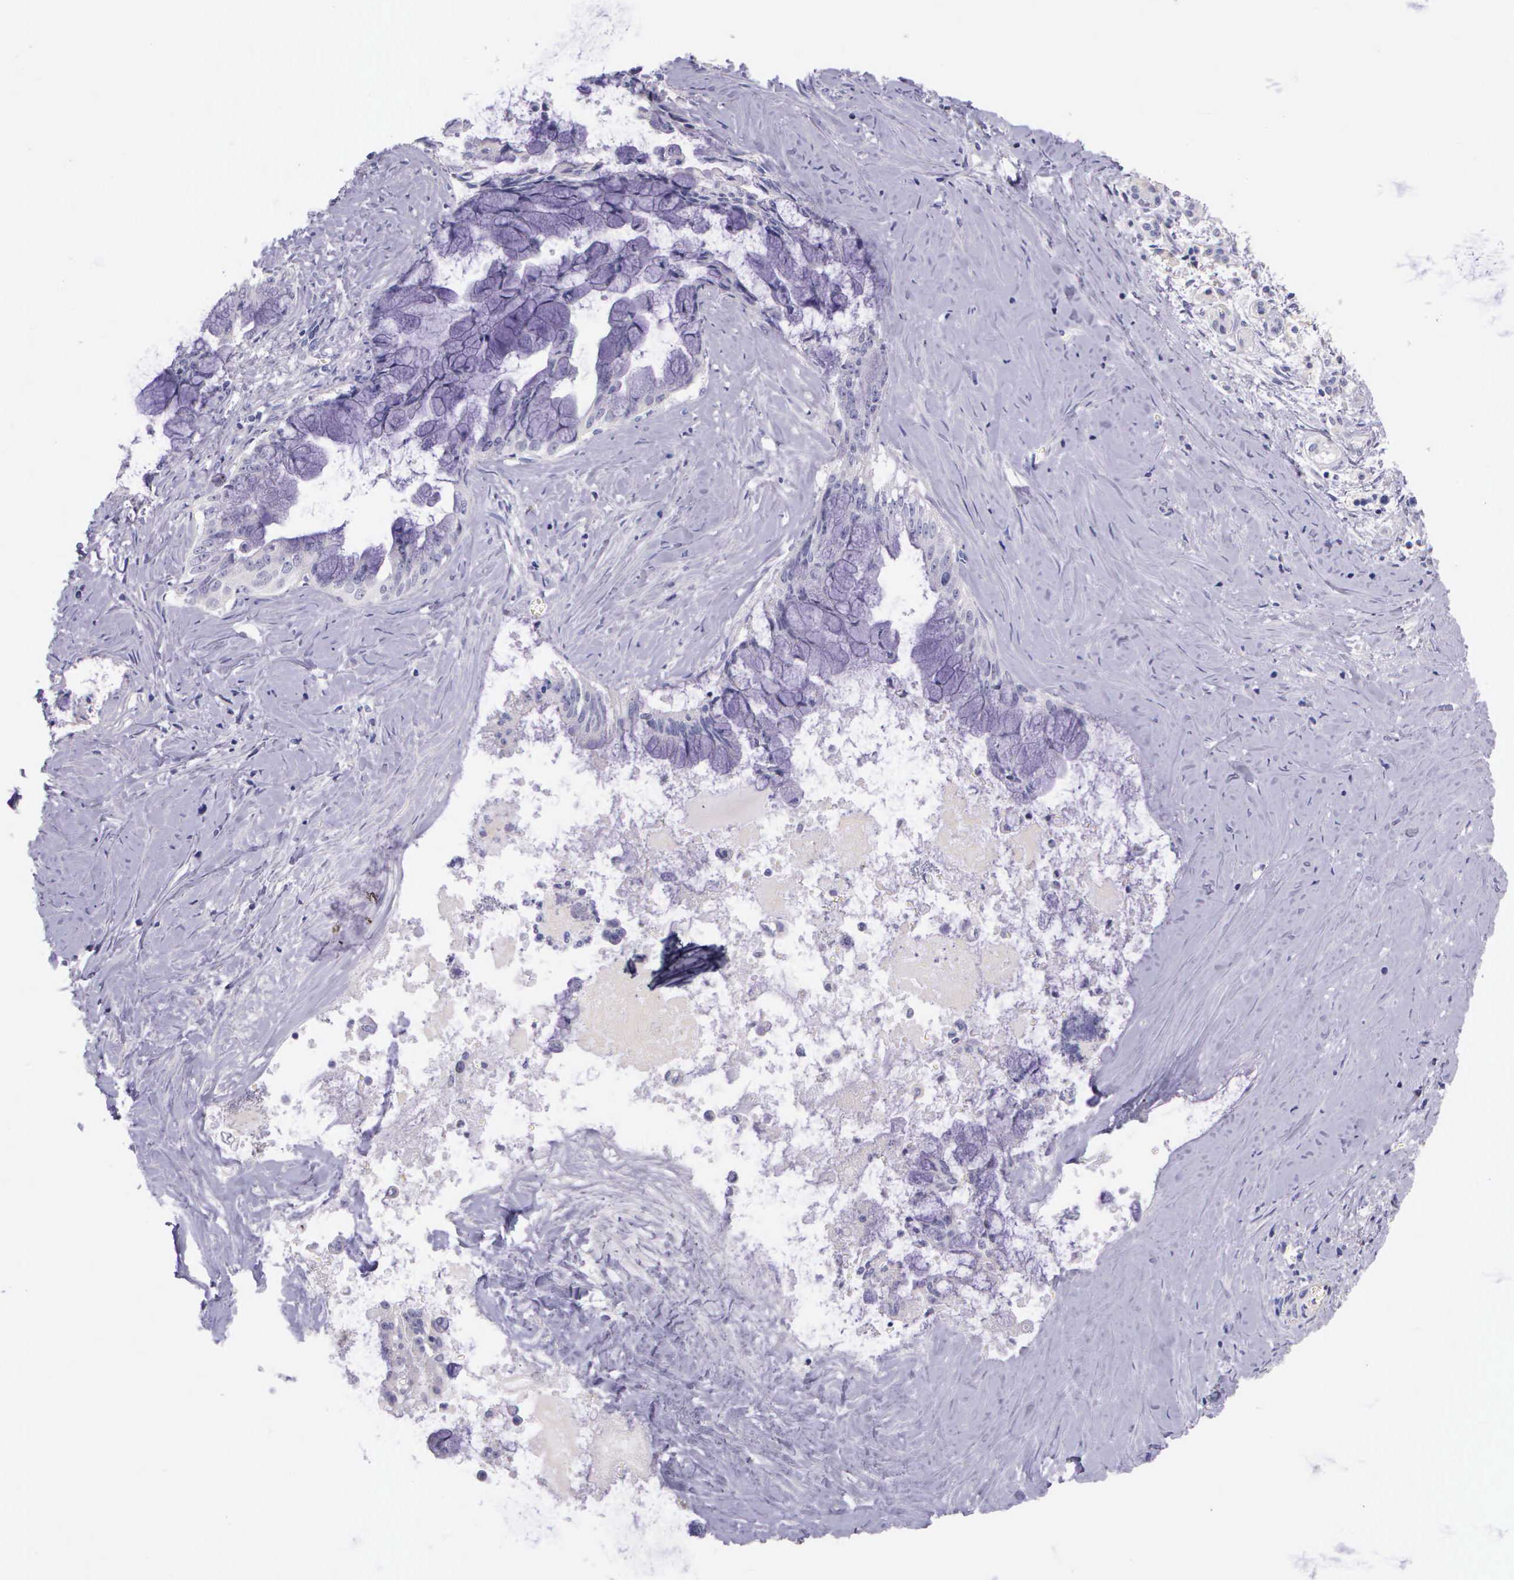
{"staining": {"intensity": "negative", "quantity": "none", "location": "none"}, "tissue": "pancreatic cancer", "cell_type": "Tumor cells", "image_type": "cancer", "snomed": [{"axis": "morphology", "description": "Adenocarcinoma, NOS"}, {"axis": "topography", "description": "Pancreas"}], "caption": "Protein analysis of adenocarcinoma (pancreatic) demonstrates no significant positivity in tumor cells.", "gene": "THSD7A", "patient": {"sex": "male", "age": 59}}